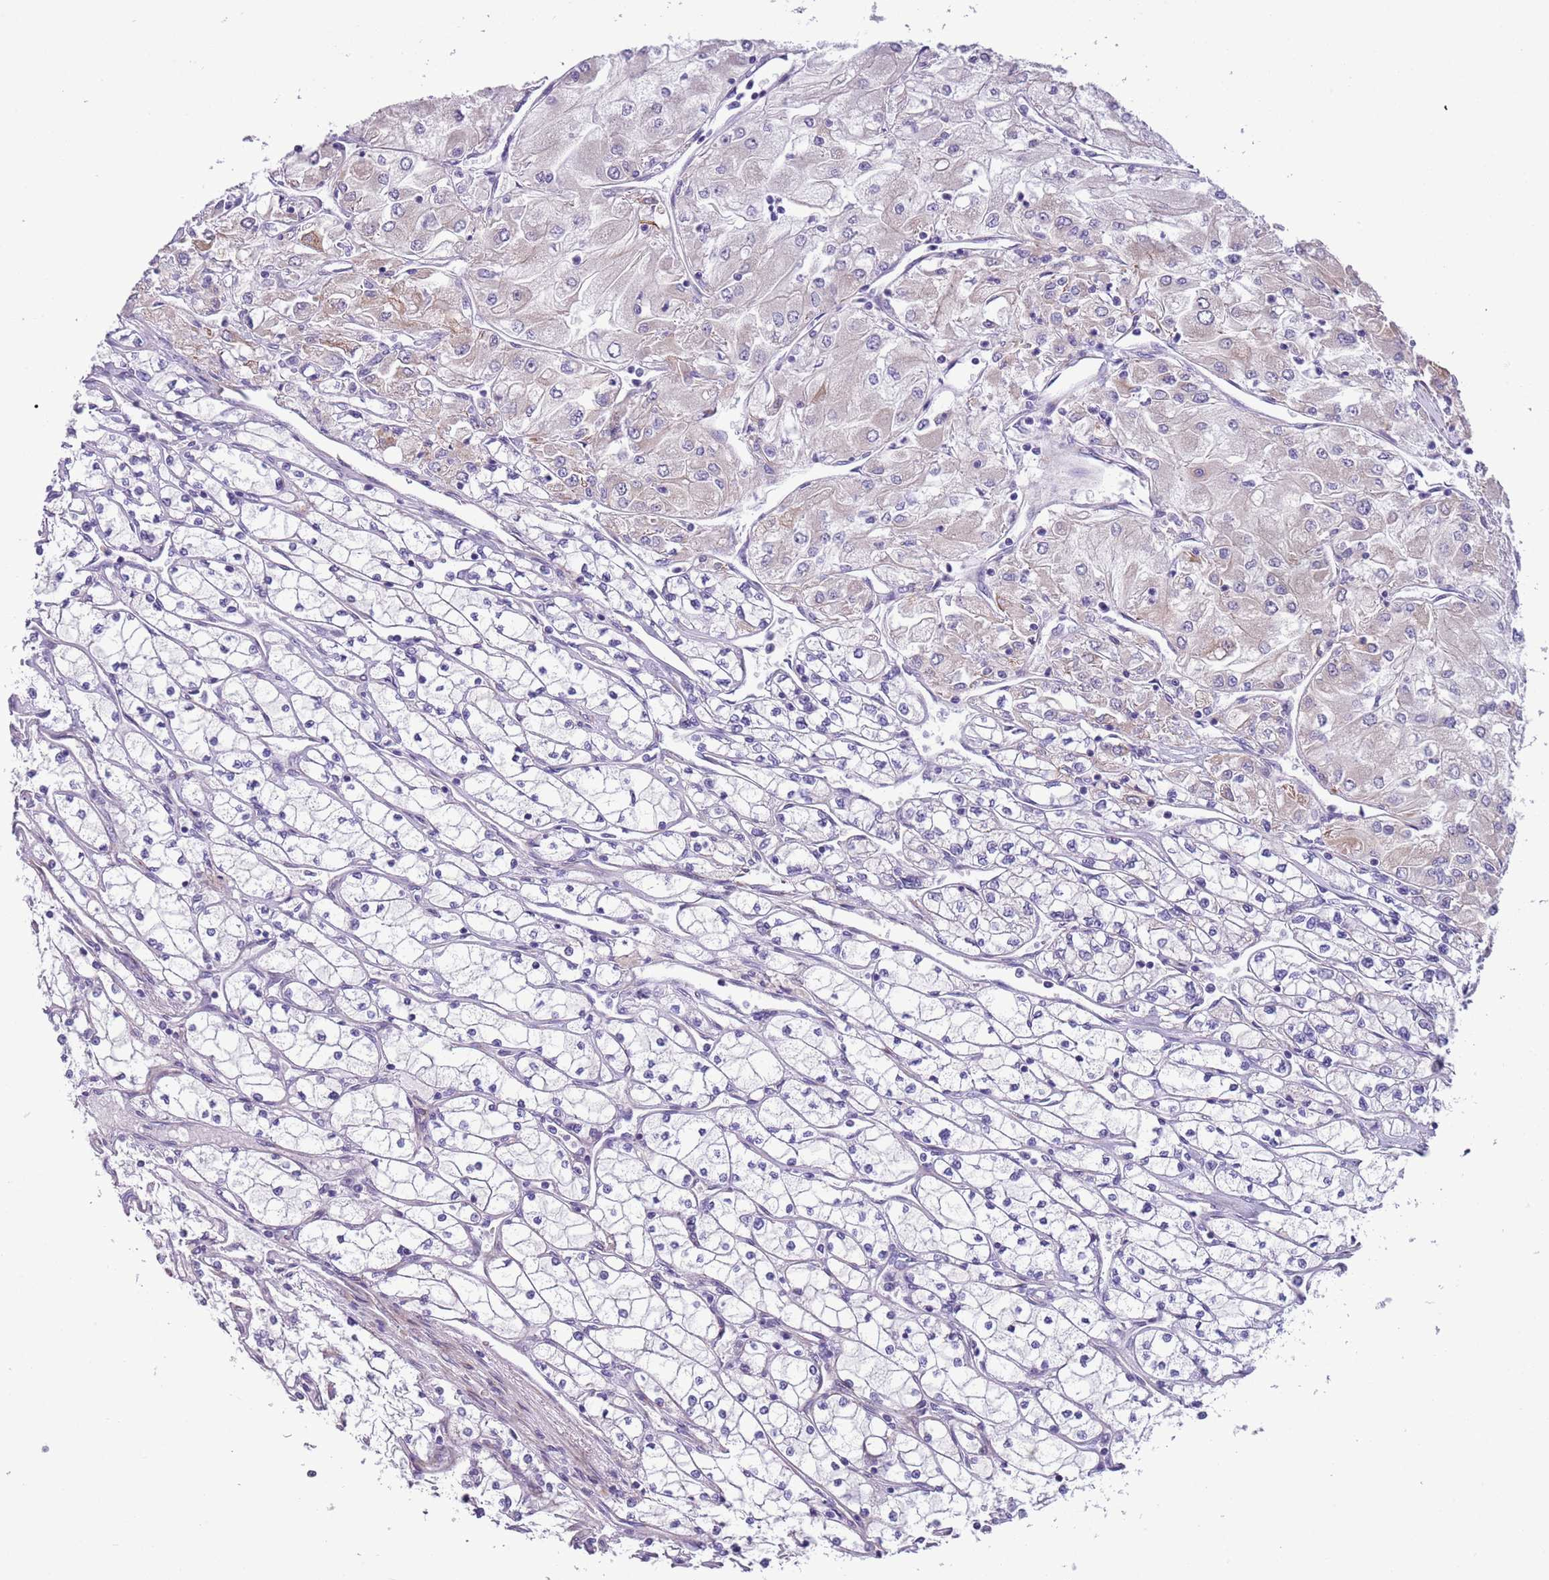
{"staining": {"intensity": "negative", "quantity": "none", "location": "none"}, "tissue": "renal cancer", "cell_type": "Tumor cells", "image_type": "cancer", "snomed": [{"axis": "morphology", "description": "Adenocarcinoma, NOS"}, {"axis": "topography", "description": "Kidney"}], "caption": "IHC micrograph of human renal adenocarcinoma stained for a protein (brown), which exhibits no expression in tumor cells.", "gene": "MRPL32", "patient": {"sex": "male", "age": 80}}